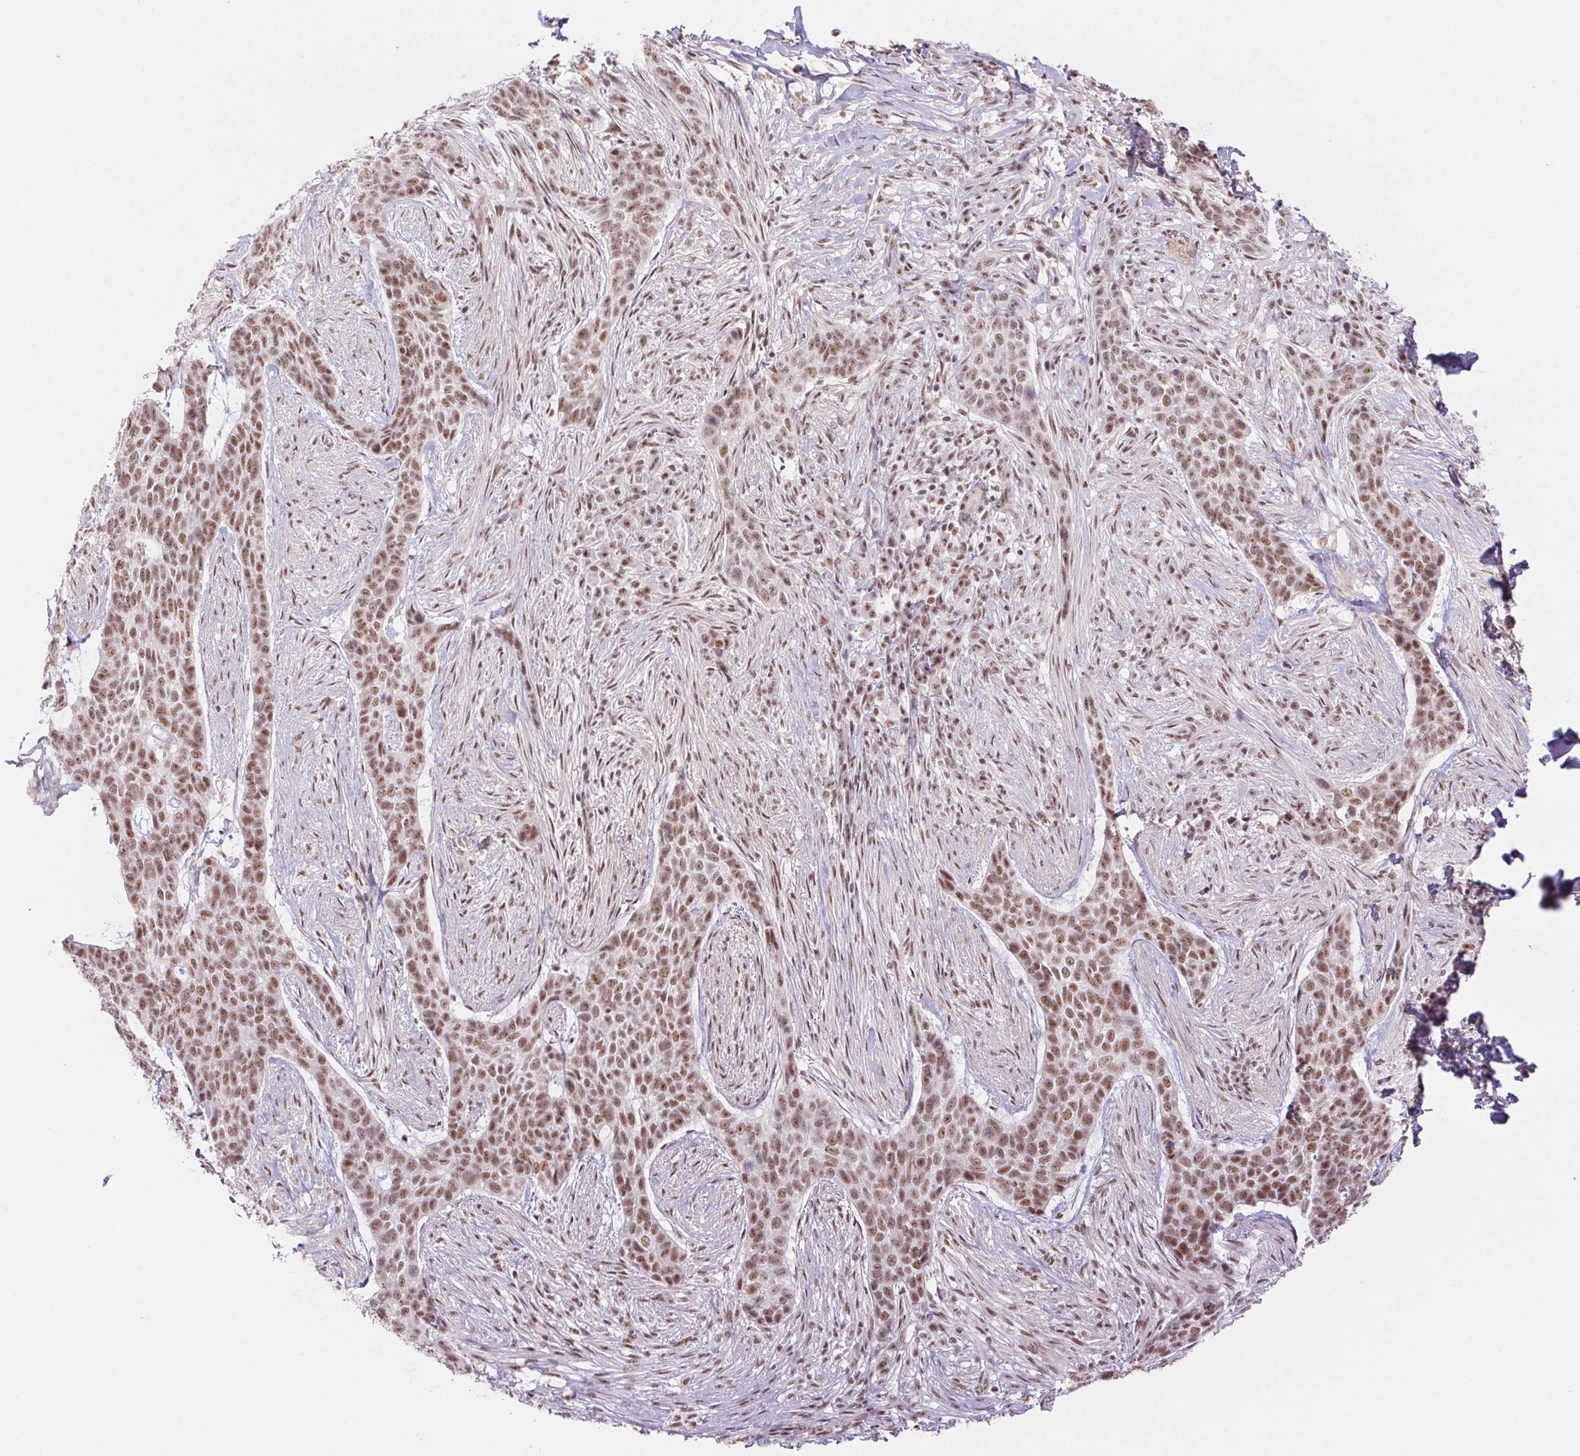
{"staining": {"intensity": "moderate", "quantity": ">75%", "location": "nuclear"}, "tissue": "skin cancer", "cell_type": "Tumor cells", "image_type": "cancer", "snomed": [{"axis": "morphology", "description": "Basal cell carcinoma"}, {"axis": "topography", "description": "Skin"}], "caption": "An image of human skin basal cell carcinoma stained for a protein reveals moderate nuclear brown staining in tumor cells.", "gene": "DDX17", "patient": {"sex": "female", "age": 69}}